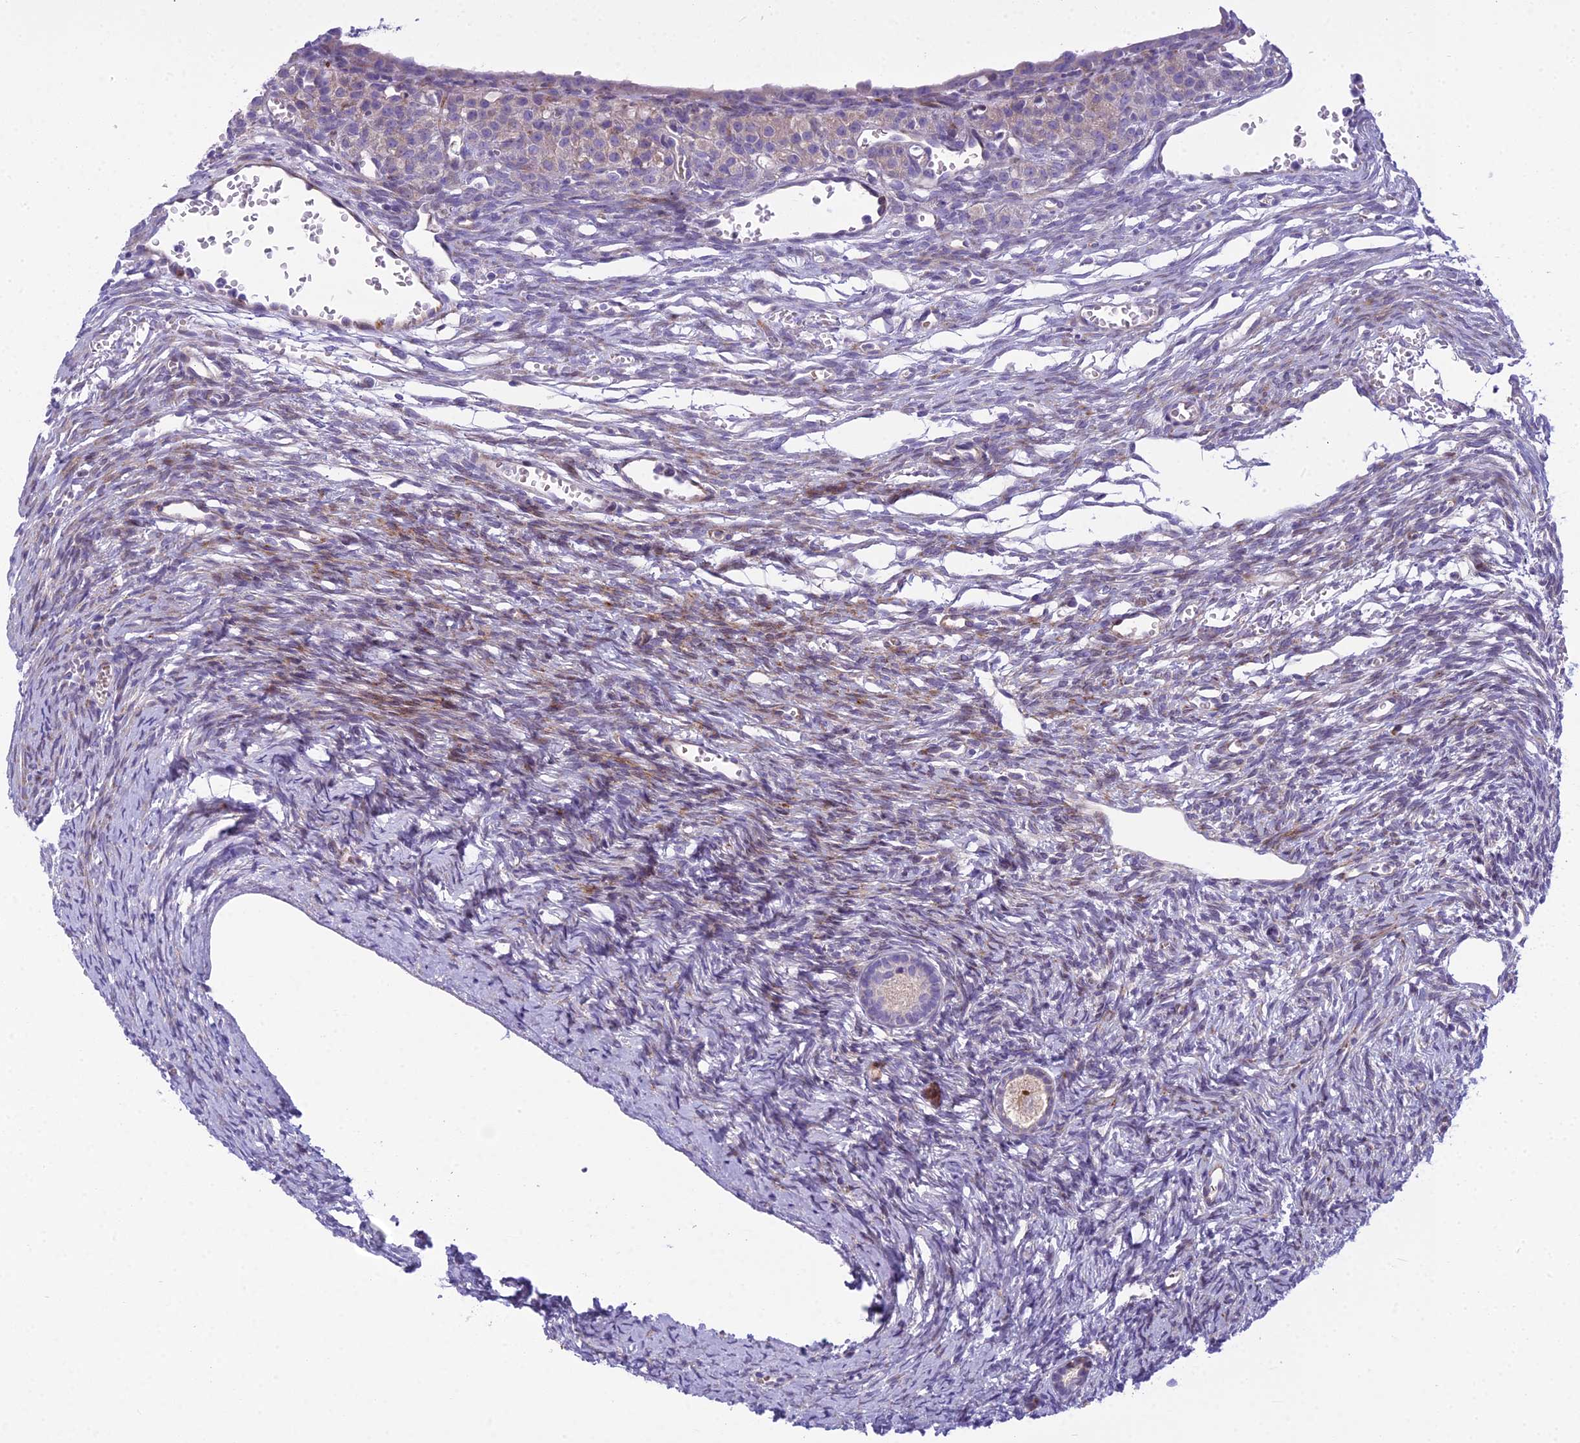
{"staining": {"intensity": "weak", "quantity": "25%-75%", "location": "cytoplasmic/membranous"}, "tissue": "ovary", "cell_type": "Follicle cells", "image_type": "normal", "snomed": [{"axis": "morphology", "description": "Normal tissue, NOS"}, {"axis": "topography", "description": "Ovary"}], "caption": "IHC micrograph of benign ovary: ovary stained using immunohistochemistry displays low levels of weak protein expression localized specifically in the cytoplasmic/membranous of follicle cells, appearing as a cytoplasmic/membranous brown color.", "gene": "PCDHB14", "patient": {"sex": "female", "age": 39}}